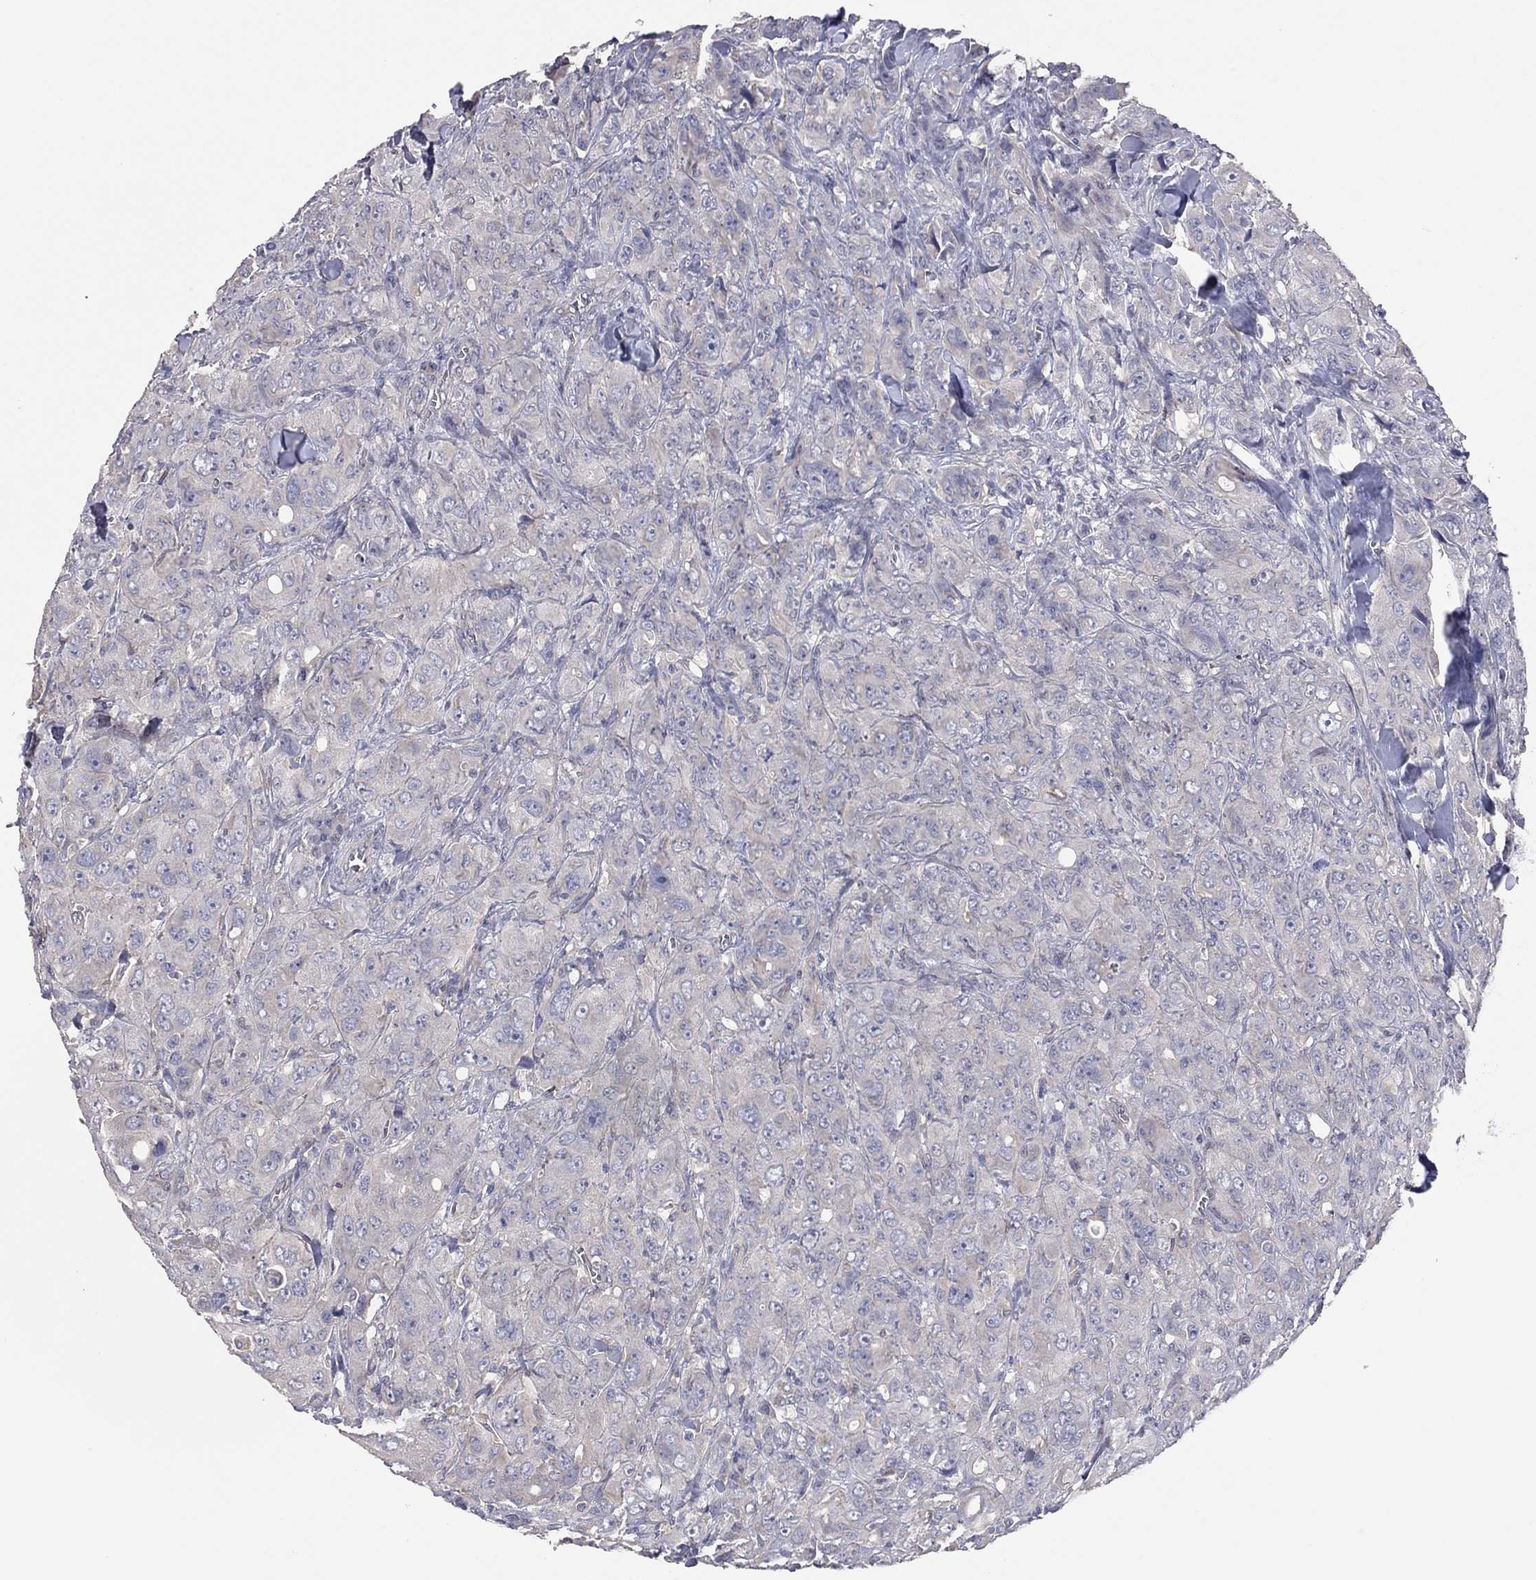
{"staining": {"intensity": "negative", "quantity": "none", "location": "none"}, "tissue": "breast cancer", "cell_type": "Tumor cells", "image_type": "cancer", "snomed": [{"axis": "morphology", "description": "Duct carcinoma"}, {"axis": "topography", "description": "Breast"}], "caption": "This micrograph is of breast cancer stained with IHC to label a protein in brown with the nuclei are counter-stained blue. There is no staining in tumor cells.", "gene": "KCNB1", "patient": {"sex": "female", "age": 43}}